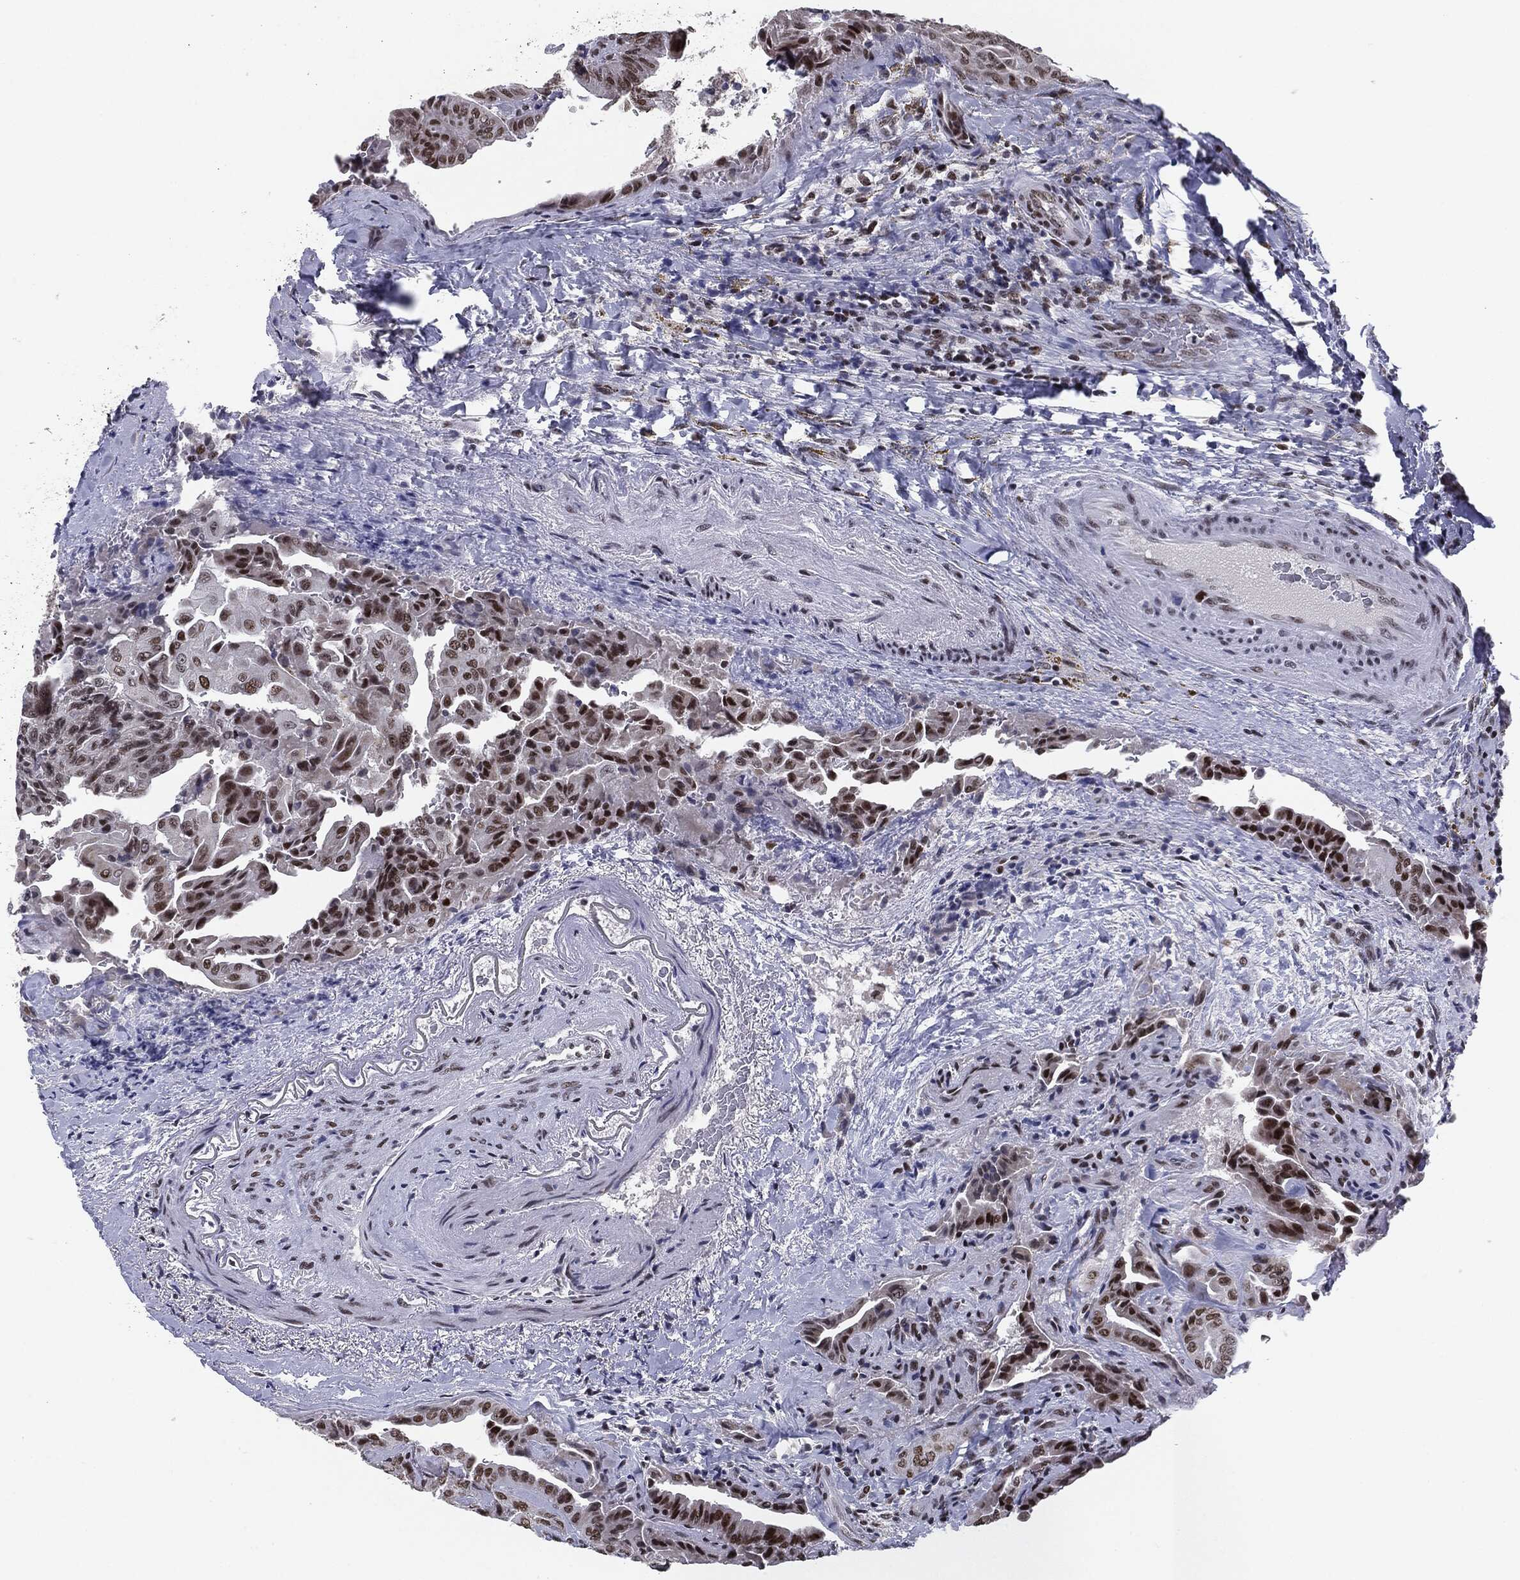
{"staining": {"intensity": "strong", "quantity": ">75%", "location": "nuclear"}, "tissue": "thyroid cancer", "cell_type": "Tumor cells", "image_type": "cancer", "snomed": [{"axis": "morphology", "description": "Papillary adenocarcinoma, NOS"}, {"axis": "topography", "description": "Thyroid gland"}], "caption": "Papillary adenocarcinoma (thyroid) stained for a protein displays strong nuclear positivity in tumor cells.", "gene": "MDC1", "patient": {"sex": "female", "age": 68}}